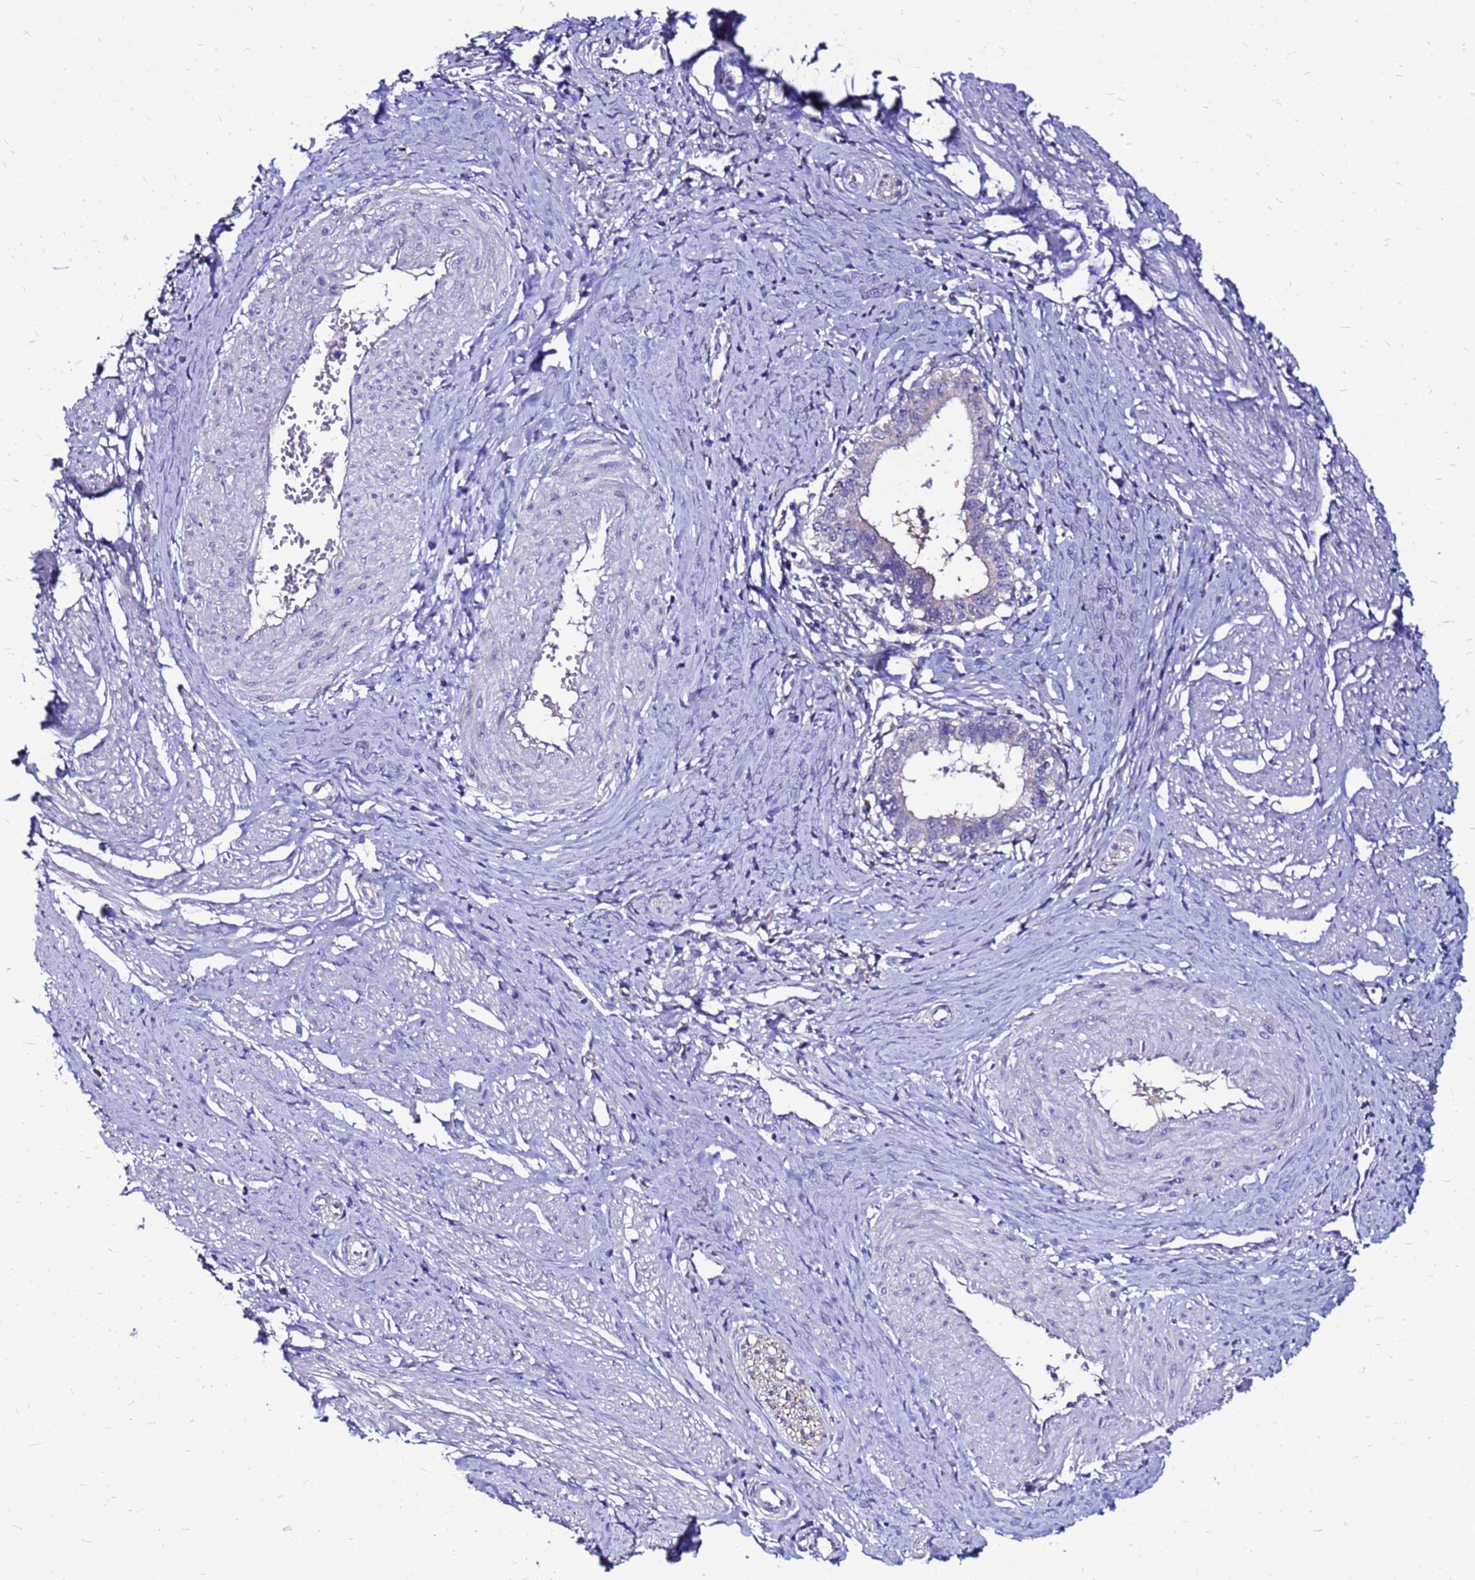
{"staining": {"intensity": "negative", "quantity": "none", "location": "none"}, "tissue": "cervical cancer", "cell_type": "Tumor cells", "image_type": "cancer", "snomed": [{"axis": "morphology", "description": "Adenocarcinoma, NOS"}, {"axis": "topography", "description": "Cervix"}], "caption": "Immunohistochemical staining of human cervical cancer displays no significant expression in tumor cells. Nuclei are stained in blue.", "gene": "ARHGEF5", "patient": {"sex": "female", "age": 36}}